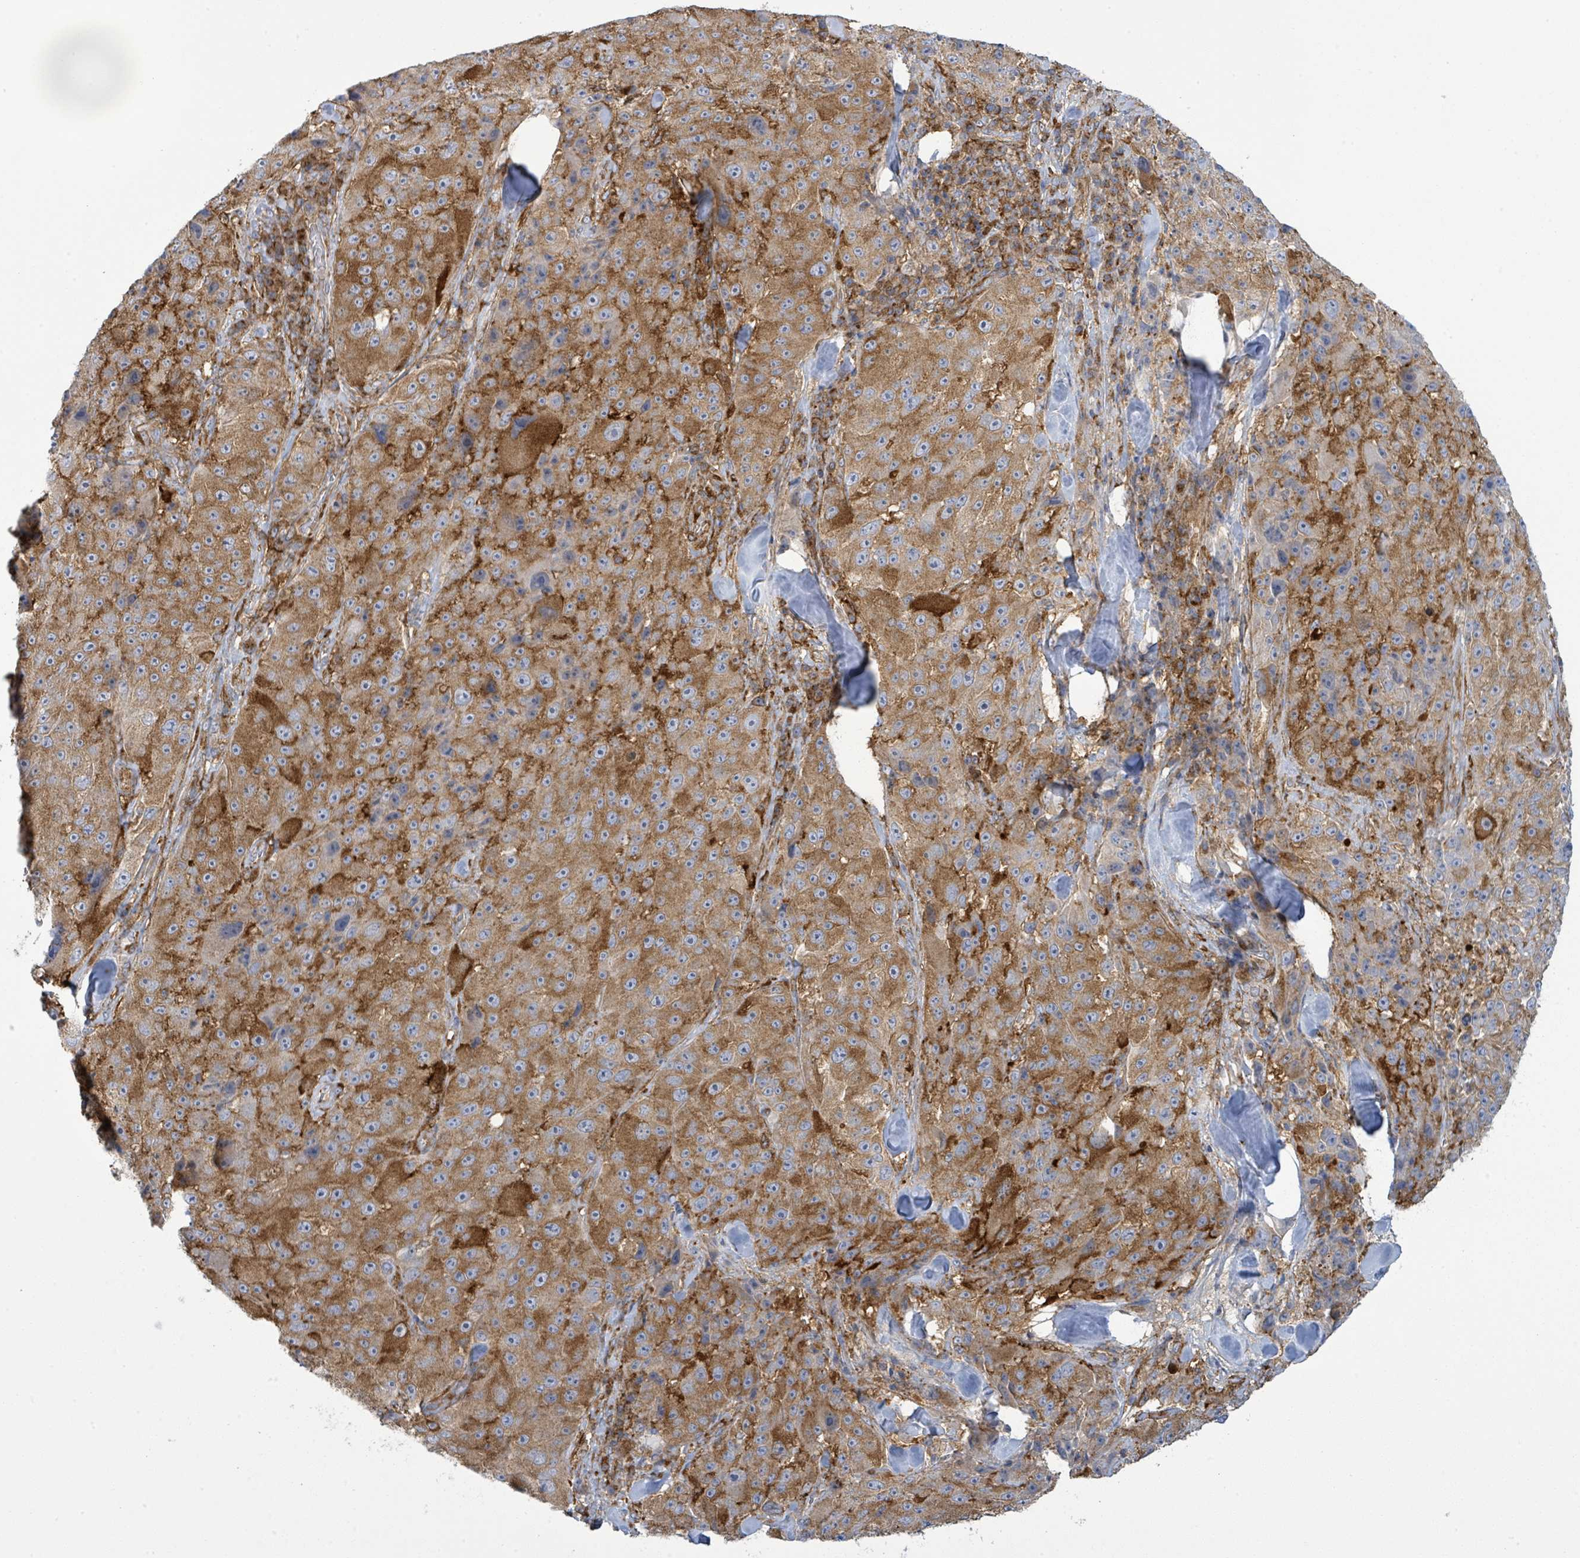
{"staining": {"intensity": "moderate", "quantity": ">75%", "location": "cytoplasmic/membranous"}, "tissue": "melanoma", "cell_type": "Tumor cells", "image_type": "cancer", "snomed": [{"axis": "morphology", "description": "Malignant melanoma, Metastatic site"}, {"axis": "topography", "description": "Lymph node"}], "caption": "Immunohistochemical staining of human malignant melanoma (metastatic site) demonstrates medium levels of moderate cytoplasmic/membranous positivity in approximately >75% of tumor cells. Nuclei are stained in blue.", "gene": "EGFL7", "patient": {"sex": "male", "age": 62}}